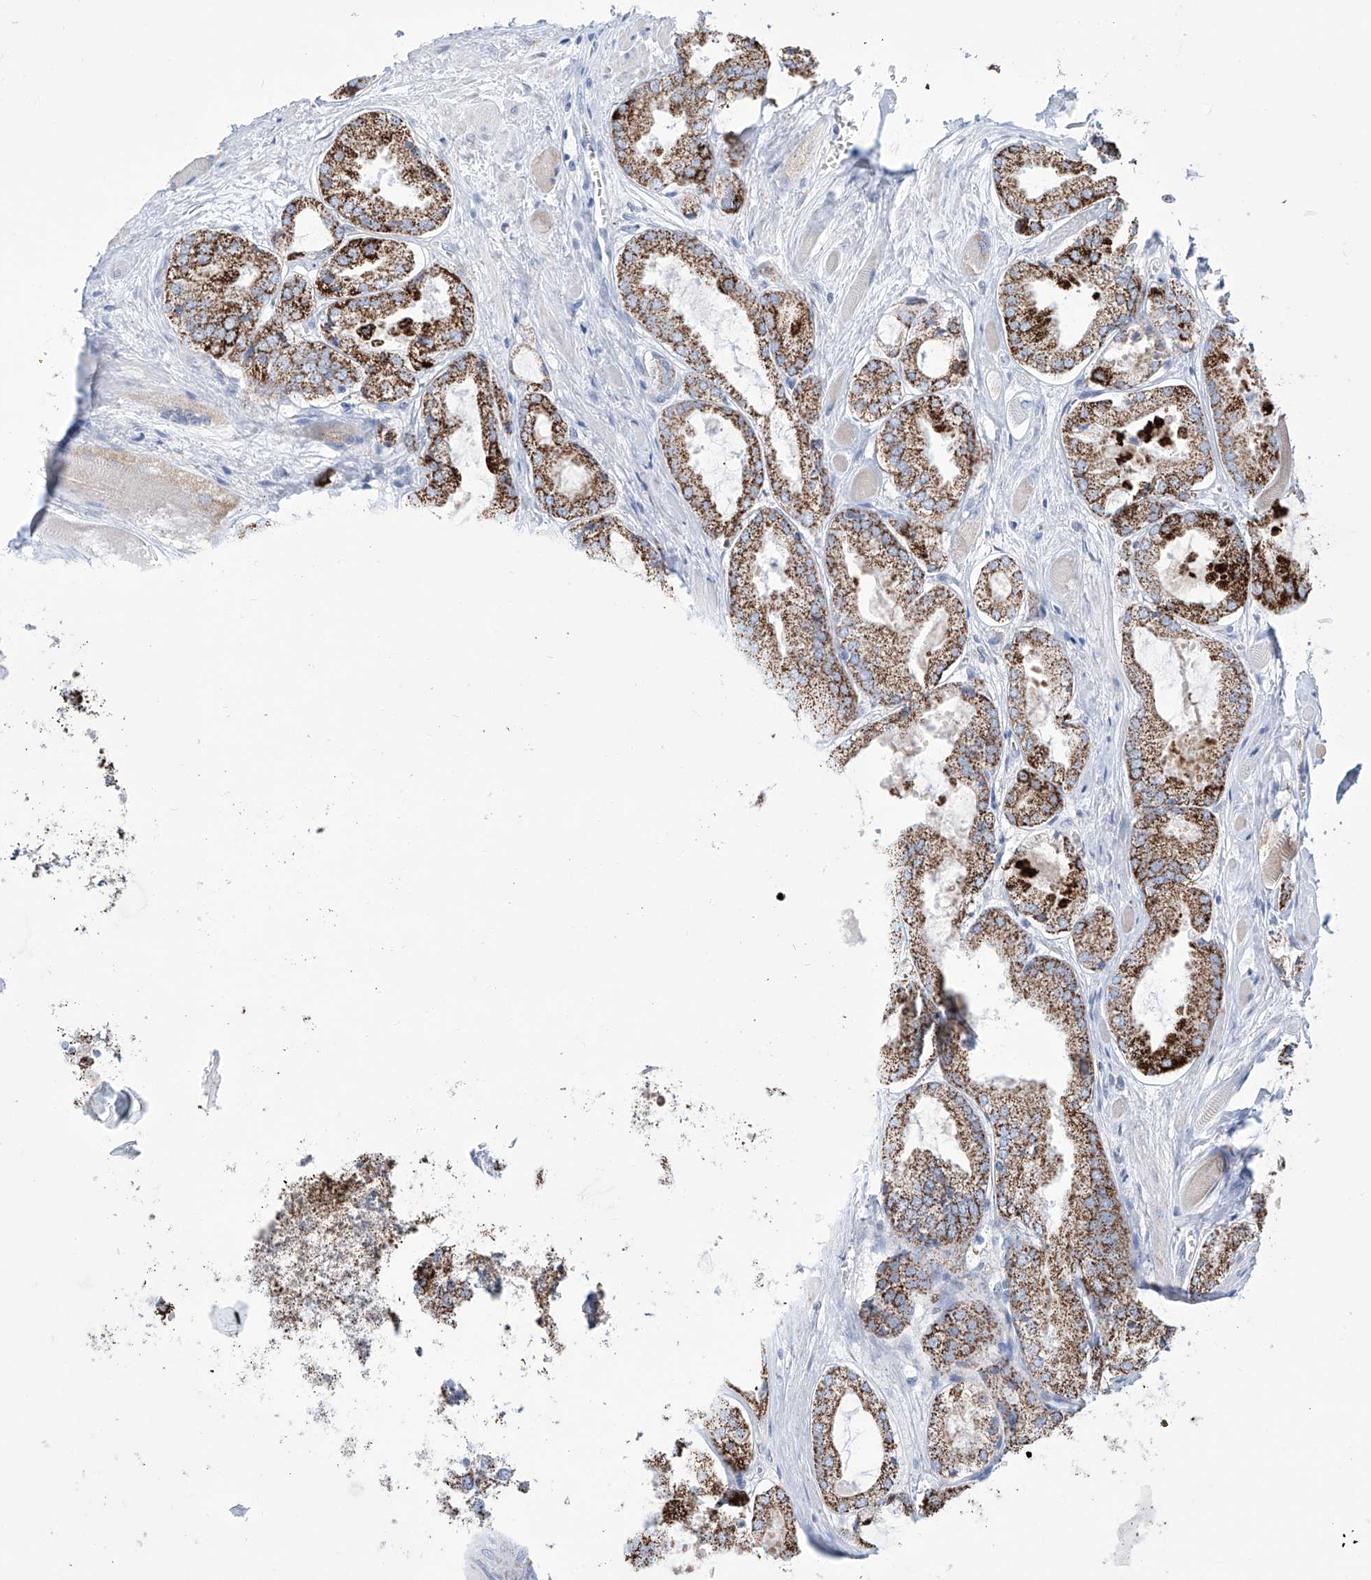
{"staining": {"intensity": "strong", "quantity": ">75%", "location": "cytoplasmic/membranous"}, "tissue": "prostate cancer", "cell_type": "Tumor cells", "image_type": "cancer", "snomed": [{"axis": "morphology", "description": "Adenocarcinoma, Low grade"}, {"axis": "topography", "description": "Prostate"}], "caption": "There is high levels of strong cytoplasmic/membranous positivity in tumor cells of prostate cancer, as demonstrated by immunohistochemical staining (brown color).", "gene": "ALDH6A1", "patient": {"sex": "male", "age": 67}}